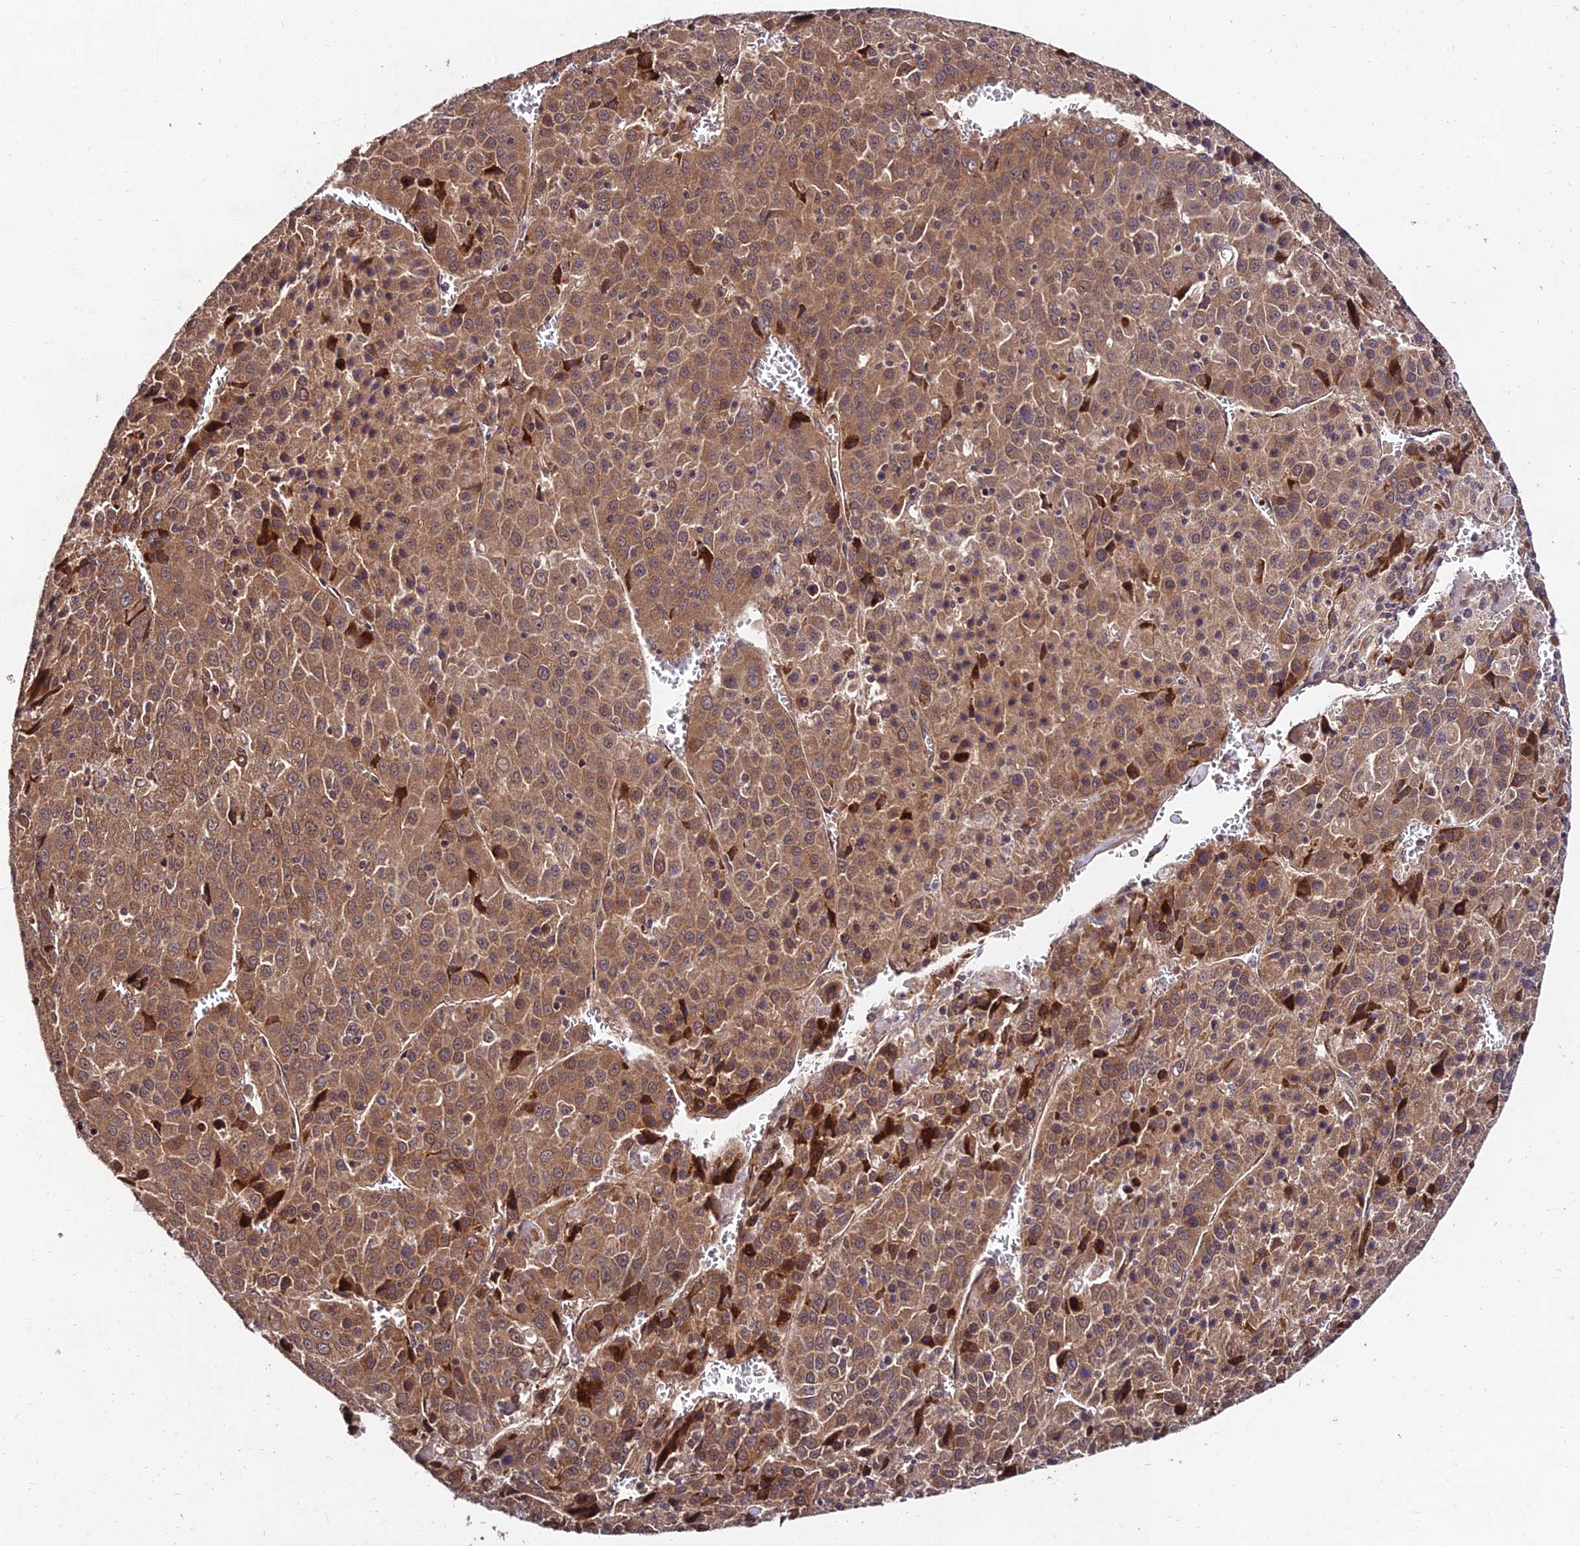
{"staining": {"intensity": "moderate", "quantity": ">75%", "location": "cytoplasmic/membranous,nuclear"}, "tissue": "liver cancer", "cell_type": "Tumor cells", "image_type": "cancer", "snomed": [{"axis": "morphology", "description": "Carcinoma, Hepatocellular, NOS"}, {"axis": "topography", "description": "Liver"}], "caption": "Liver cancer stained with immunohistochemistry demonstrates moderate cytoplasmic/membranous and nuclear expression in about >75% of tumor cells.", "gene": "MKKS", "patient": {"sex": "female", "age": 53}}